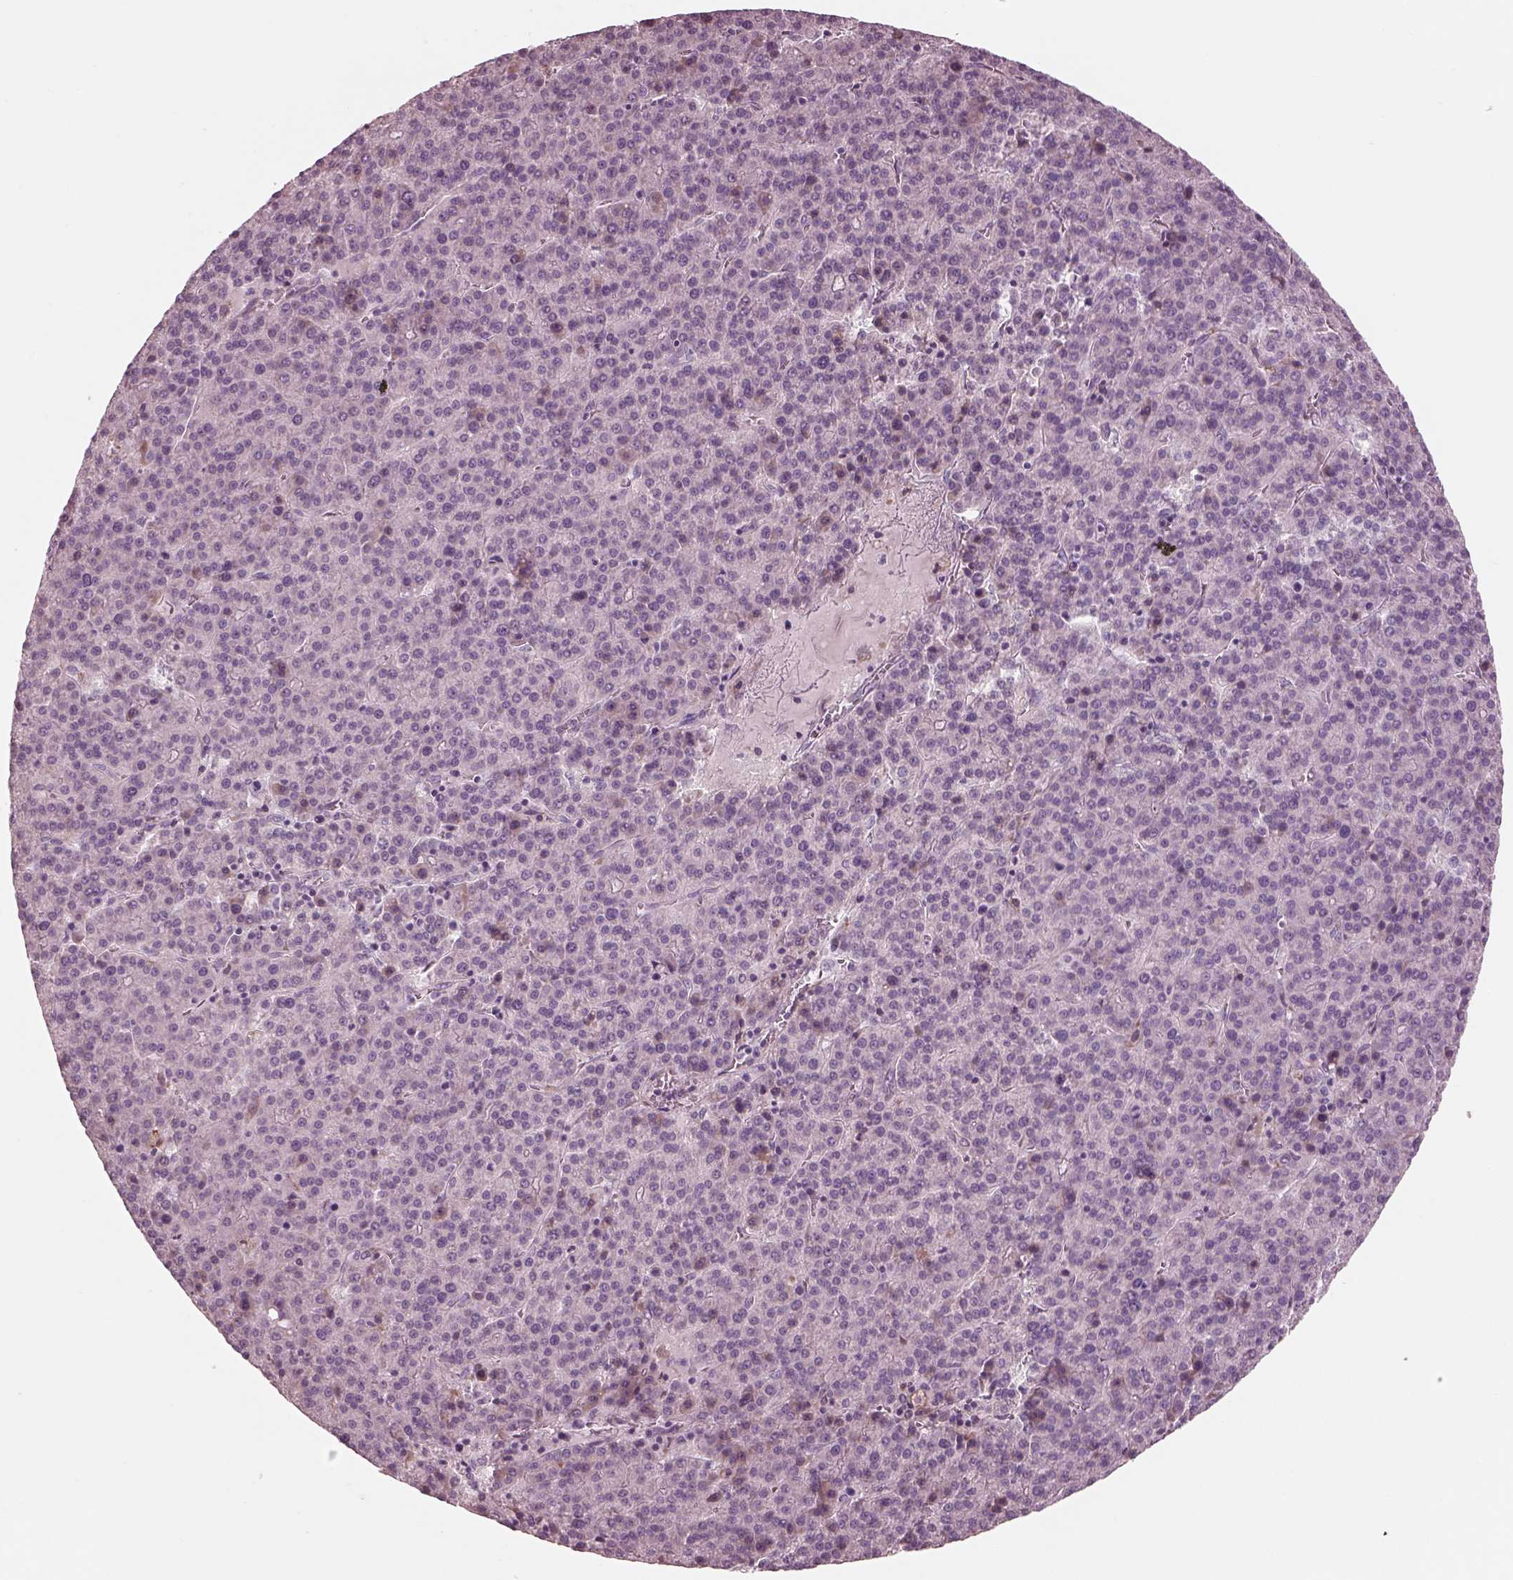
{"staining": {"intensity": "negative", "quantity": "none", "location": "none"}, "tissue": "liver cancer", "cell_type": "Tumor cells", "image_type": "cancer", "snomed": [{"axis": "morphology", "description": "Carcinoma, Hepatocellular, NOS"}, {"axis": "topography", "description": "Liver"}], "caption": "IHC image of neoplastic tissue: human liver hepatocellular carcinoma stained with DAB (3,3'-diaminobenzidine) demonstrates no significant protein positivity in tumor cells.", "gene": "CADM2", "patient": {"sex": "female", "age": 58}}